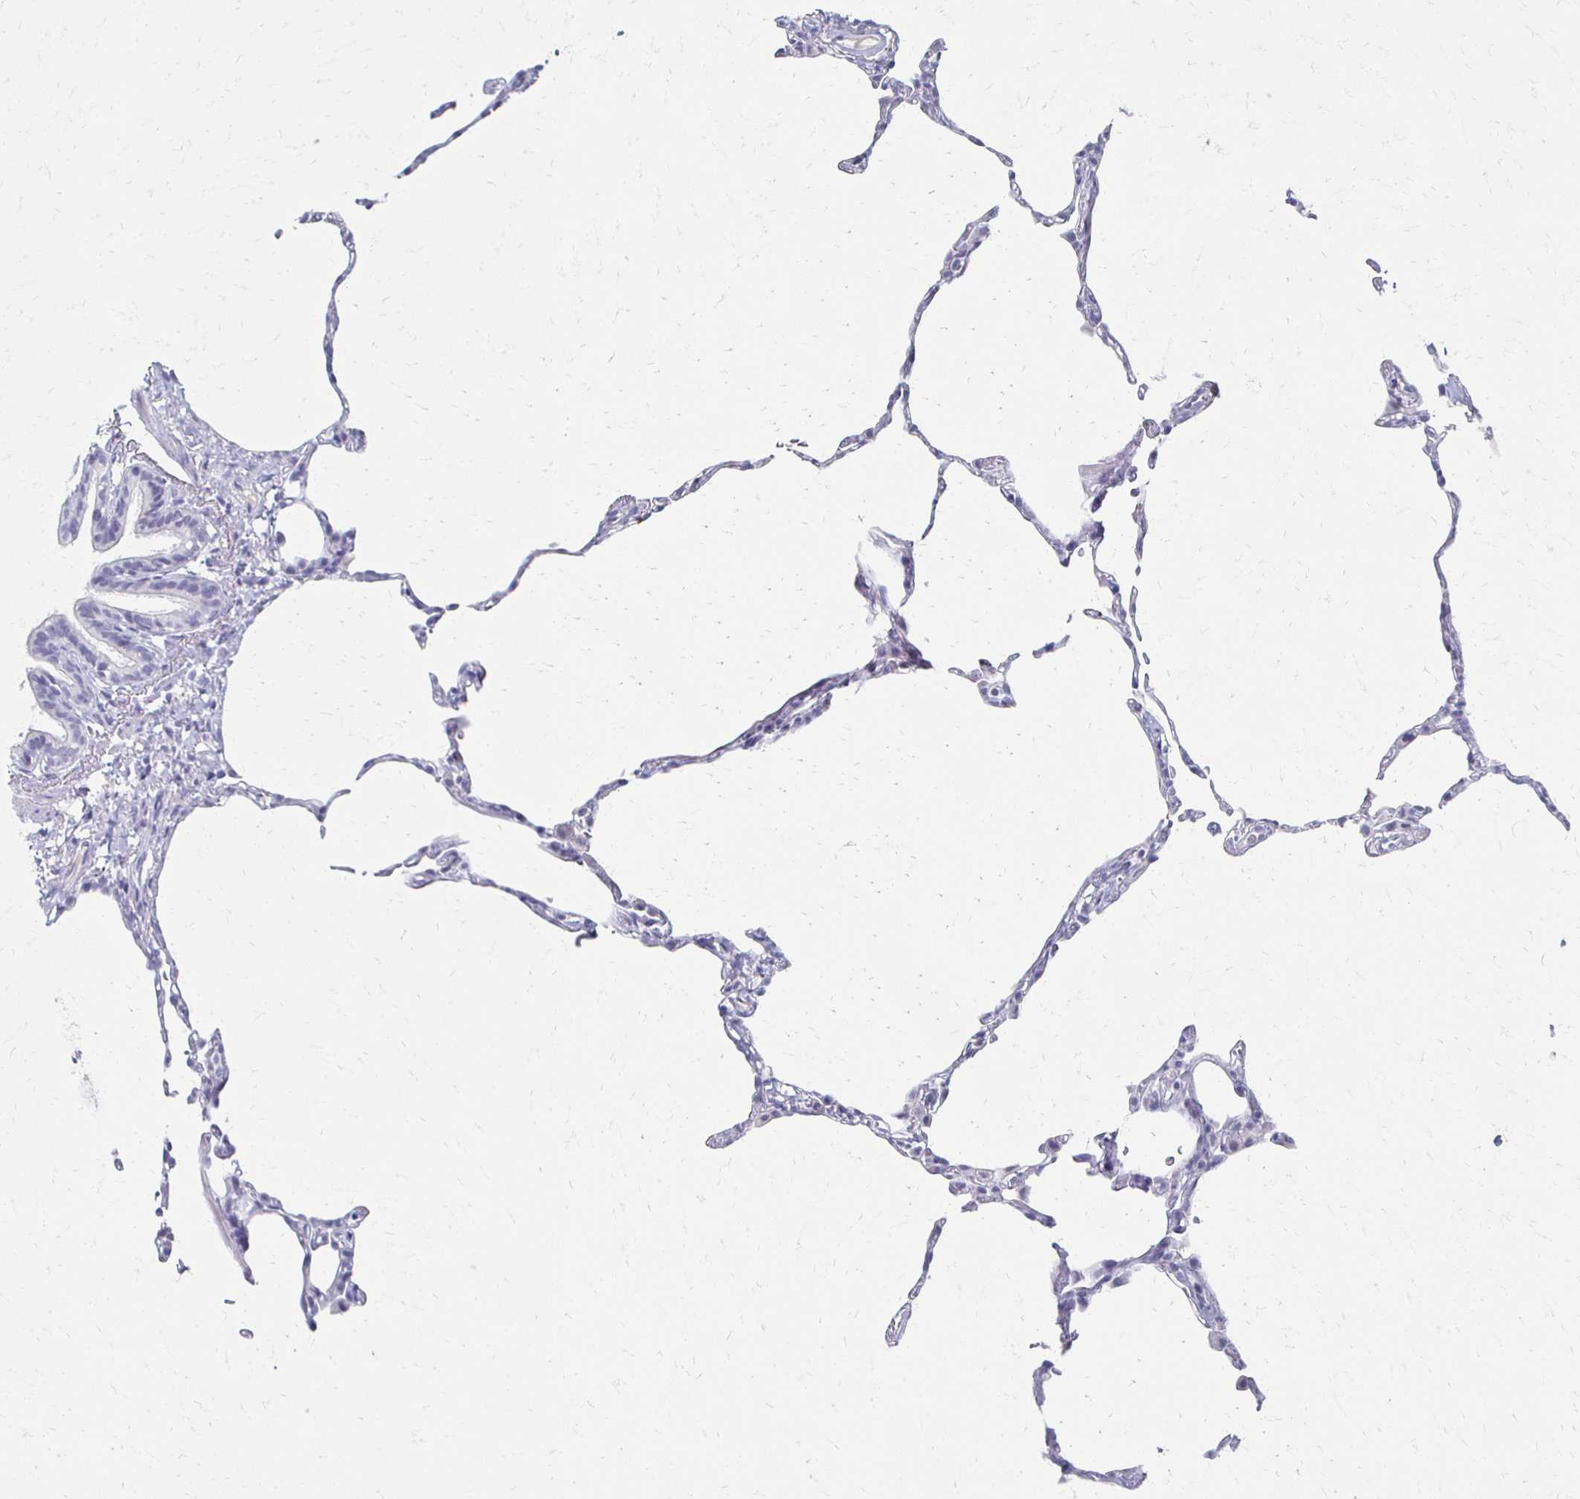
{"staining": {"intensity": "negative", "quantity": "none", "location": "none"}, "tissue": "lung", "cell_type": "Alveolar cells", "image_type": "normal", "snomed": [{"axis": "morphology", "description": "Normal tissue, NOS"}, {"axis": "topography", "description": "Lung"}], "caption": "Immunohistochemistry photomicrograph of unremarkable lung: lung stained with DAB reveals no significant protein positivity in alveolar cells.", "gene": "CXCR2", "patient": {"sex": "female", "age": 57}}